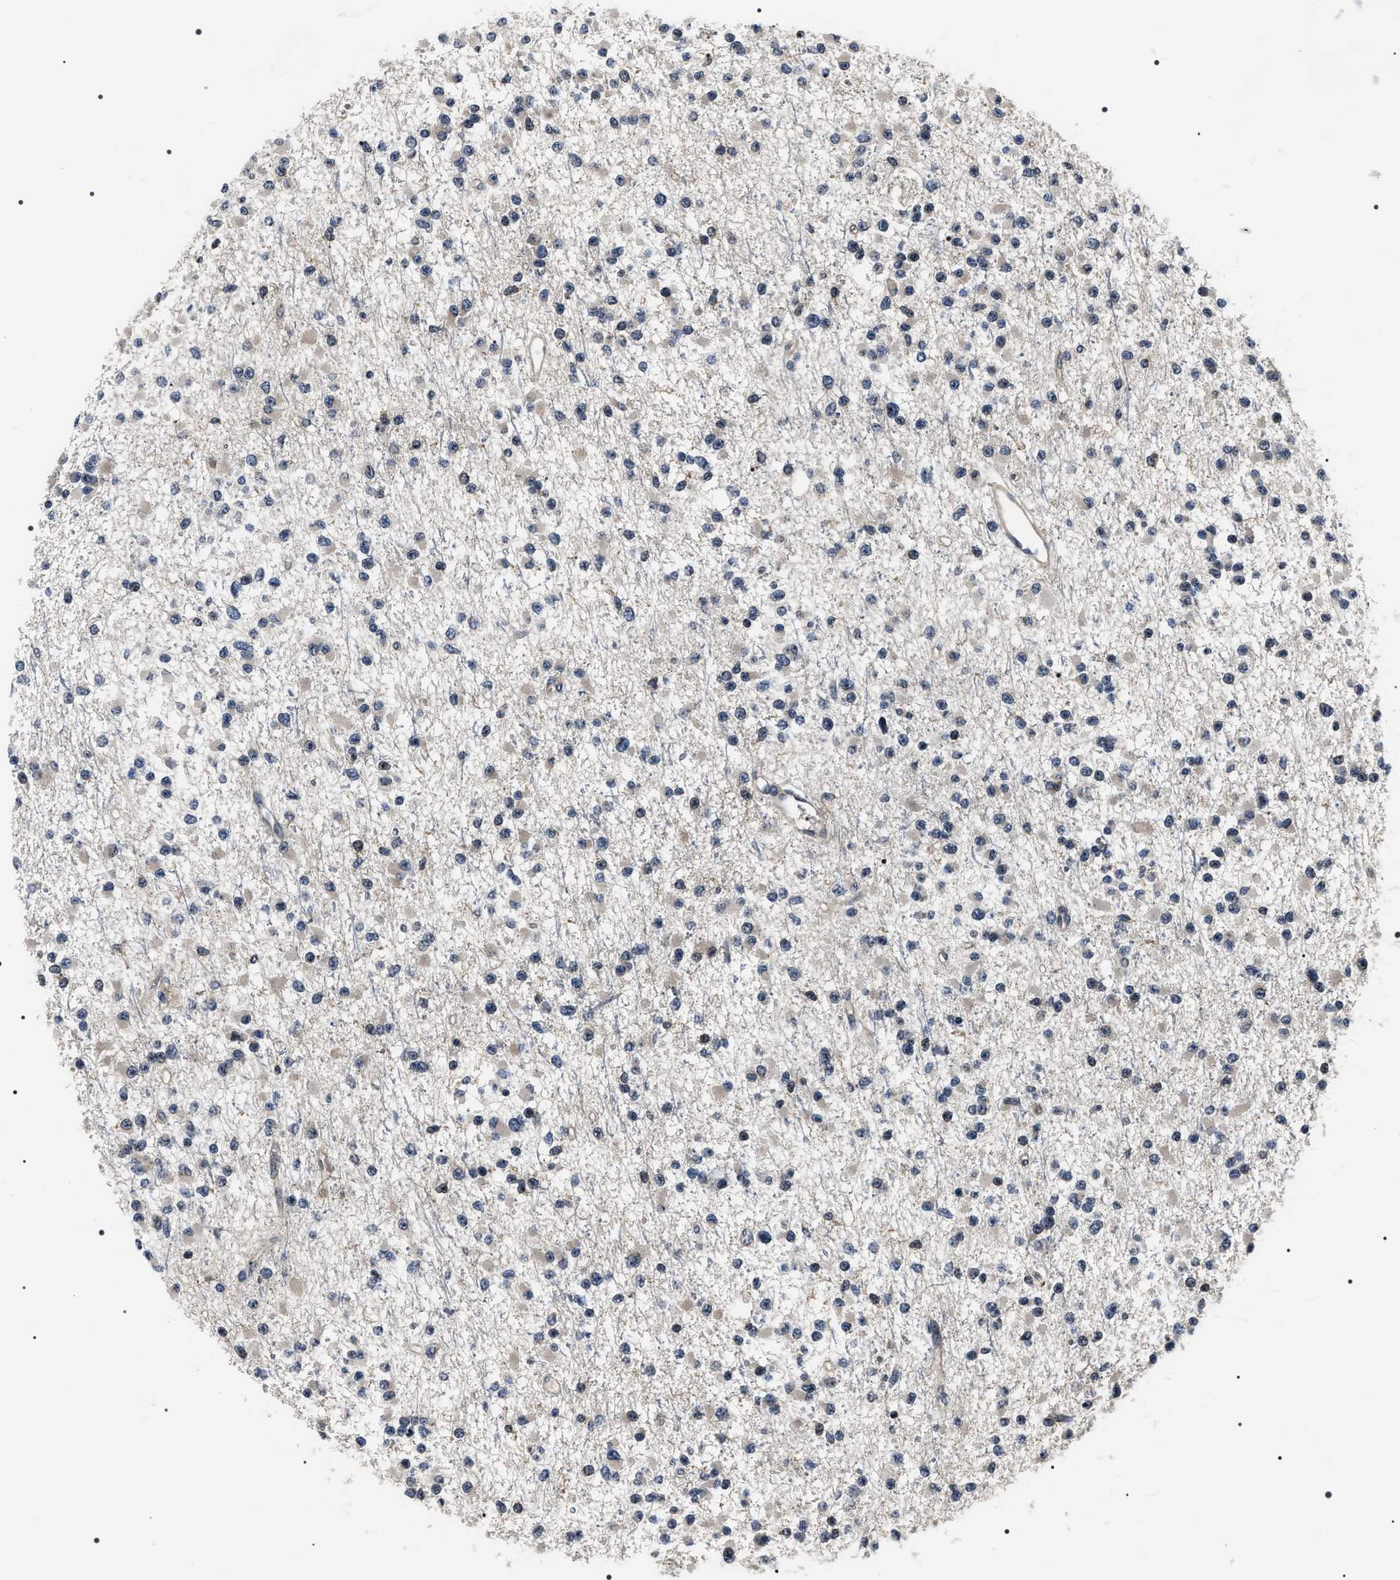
{"staining": {"intensity": "negative", "quantity": "none", "location": "none"}, "tissue": "glioma", "cell_type": "Tumor cells", "image_type": "cancer", "snomed": [{"axis": "morphology", "description": "Glioma, malignant, Low grade"}, {"axis": "topography", "description": "Brain"}], "caption": "Immunohistochemistry (IHC) of malignant glioma (low-grade) shows no expression in tumor cells.", "gene": "SIPA1", "patient": {"sex": "female", "age": 22}}